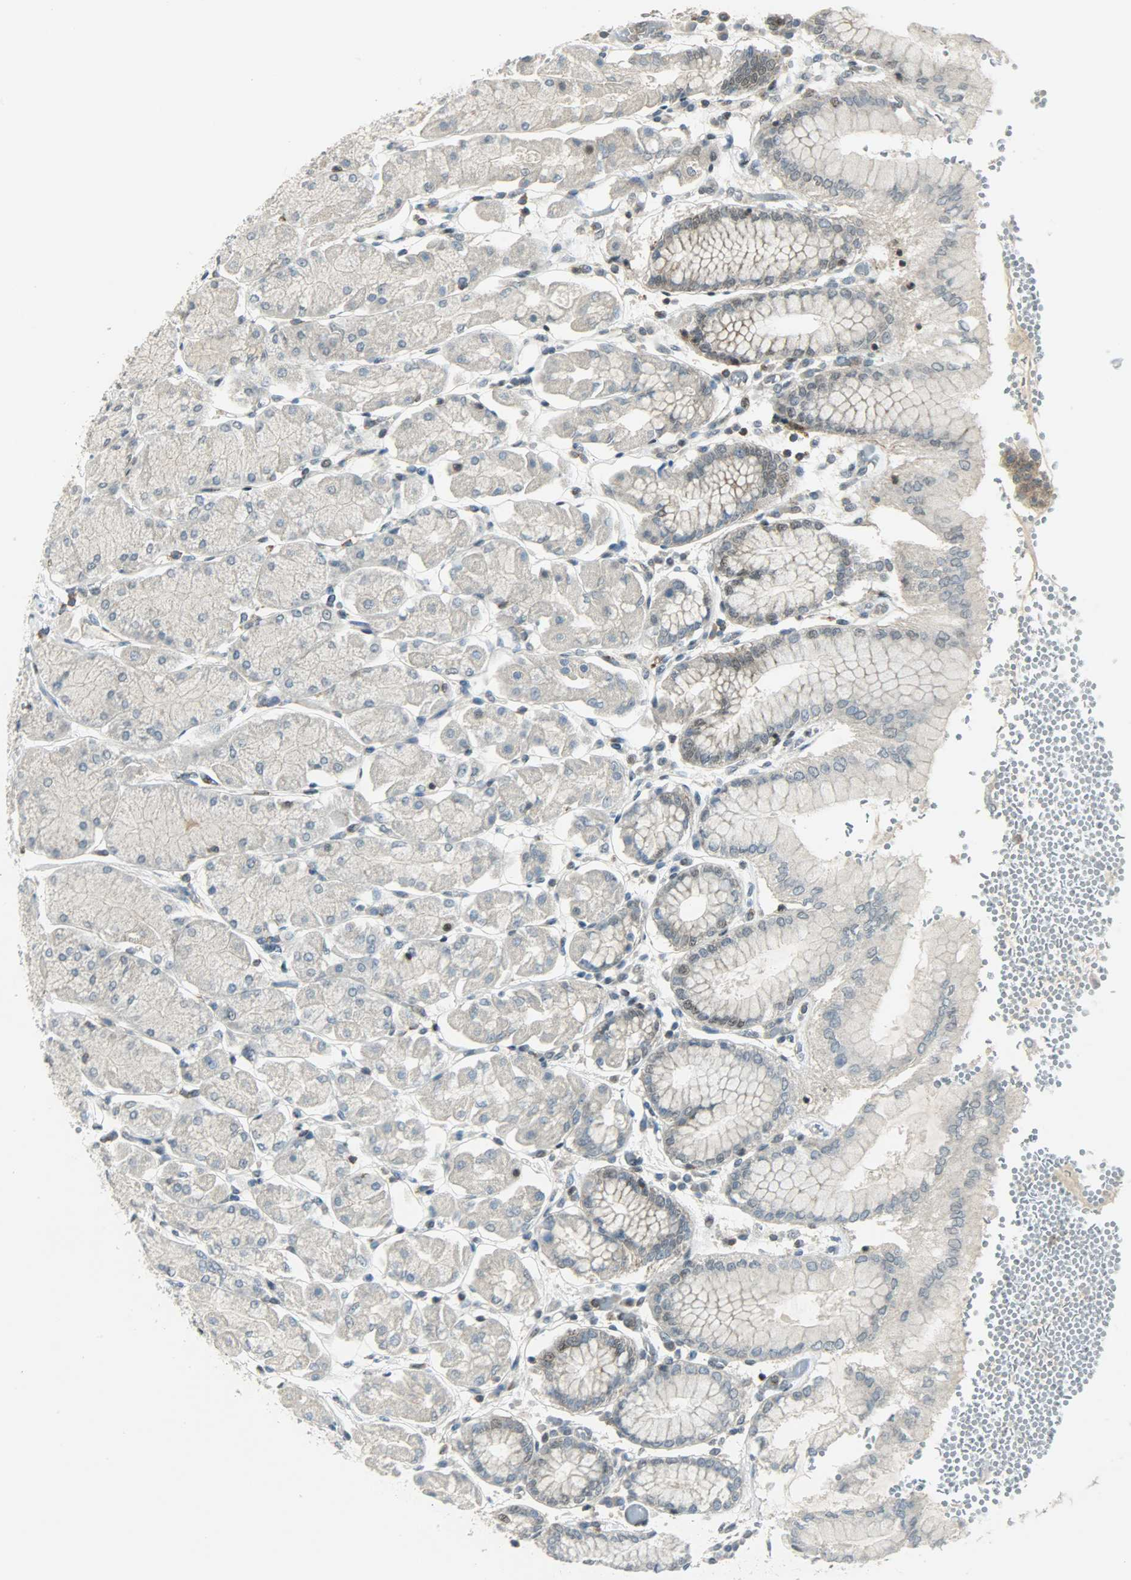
{"staining": {"intensity": "moderate", "quantity": "25%-75%", "location": "cytoplasmic/membranous,nuclear"}, "tissue": "stomach", "cell_type": "Glandular cells", "image_type": "normal", "snomed": [{"axis": "morphology", "description": "Normal tissue, NOS"}, {"axis": "topography", "description": "Stomach, upper"}, {"axis": "topography", "description": "Stomach"}], "caption": "Benign stomach displays moderate cytoplasmic/membranous,nuclear expression in approximately 25%-75% of glandular cells, visualized by immunohistochemistry. (Stains: DAB in brown, nuclei in blue, Microscopy: brightfield microscopy at high magnification).", "gene": "IL15", "patient": {"sex": "male", "age": 76}}